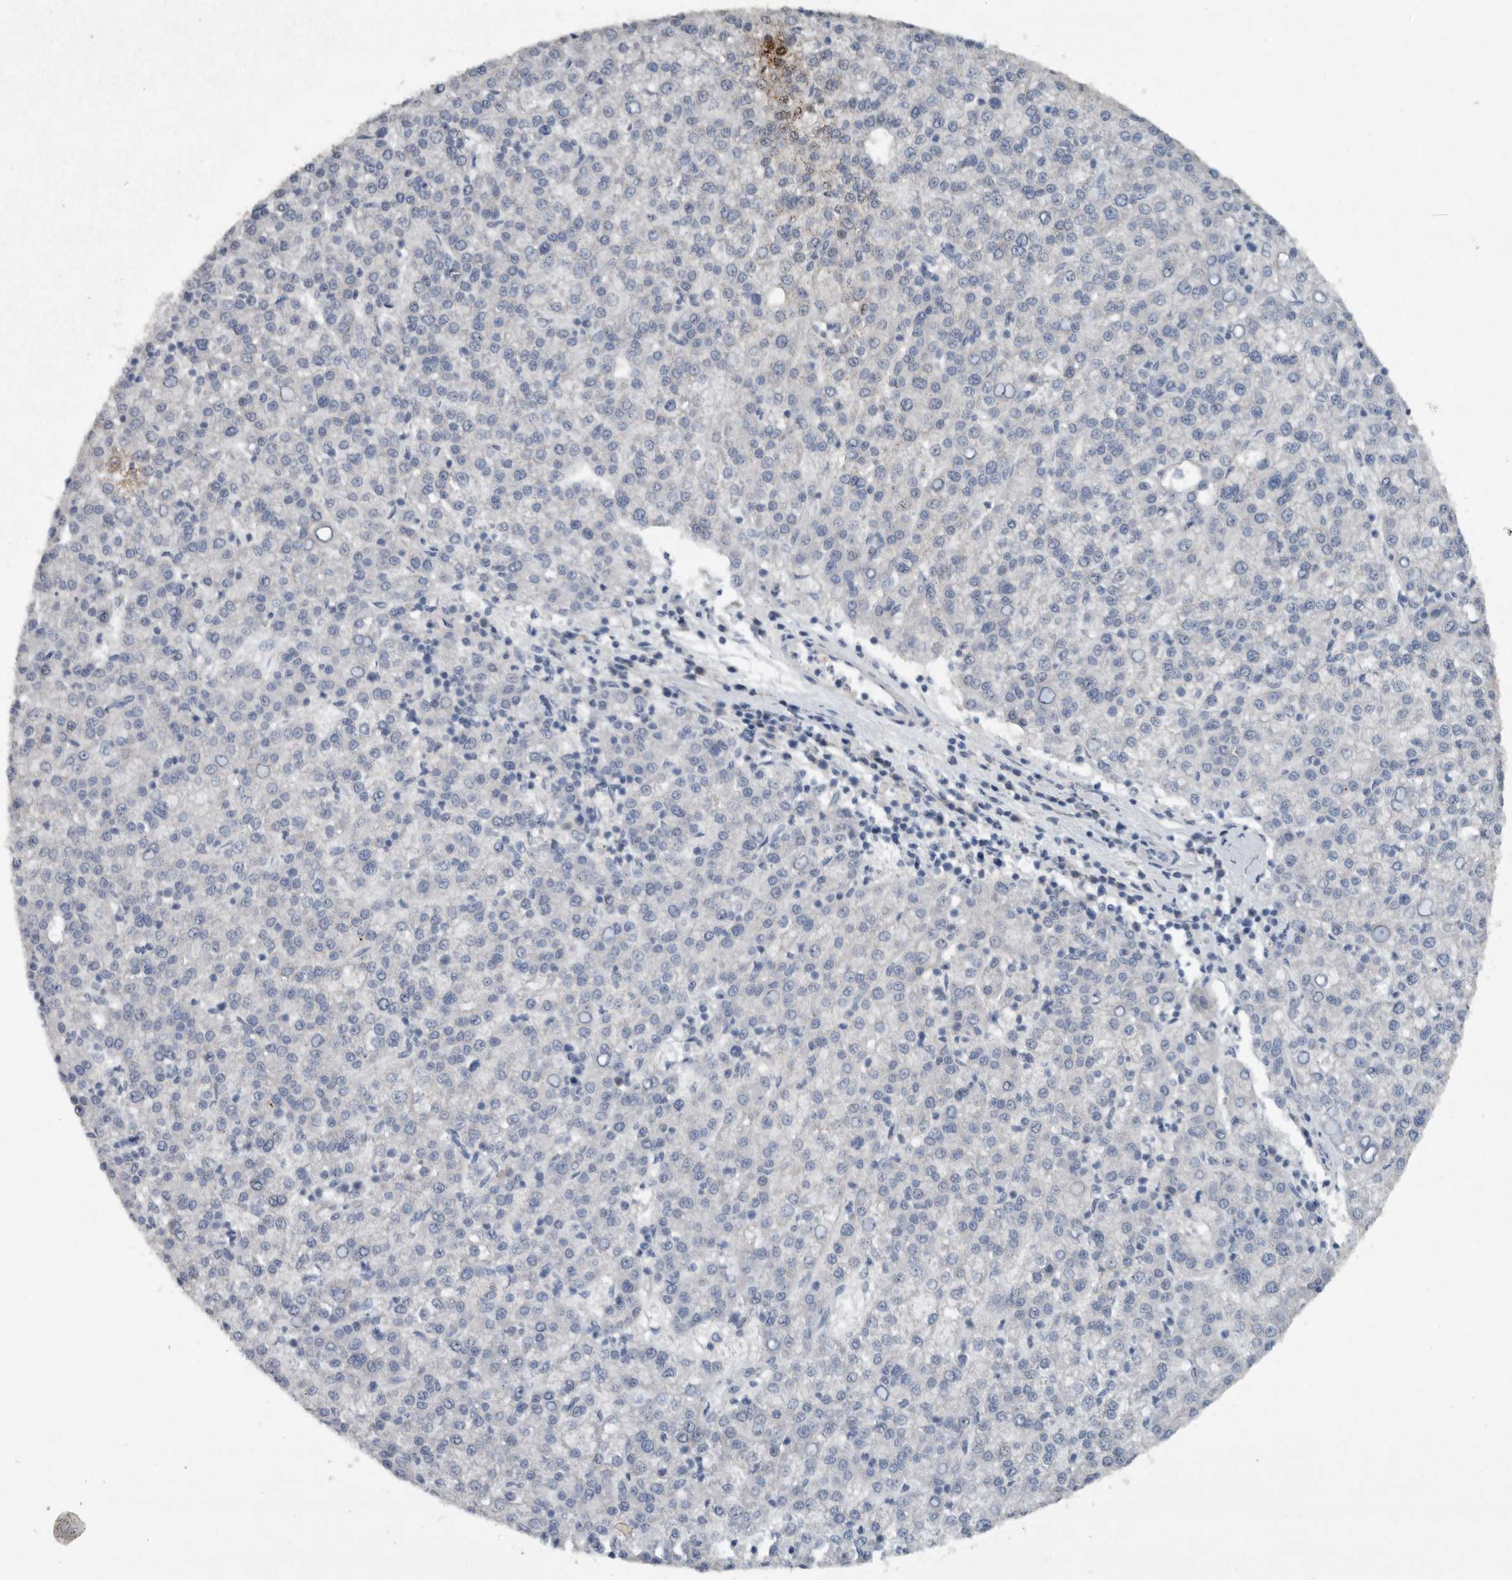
{"staining": {"intensity": "negative", "quantity": "none", "location": "none"}, "tissue": "liver cancer", "cell_type": "Tumor cells", "image_type": "cancer", "snomed": [{"axis": "morphology", "description": "Carcinoma, Hepatocellular, NOS"}, {"axis": "topography", "description": "Liver"}], "caption": "Liver hepatocellular carcinoma was stained to show a protein in brown. There is no significant positivity in tumor cells.", "gene": "IL20", "patient": {"sex": "female", "age": 58}}